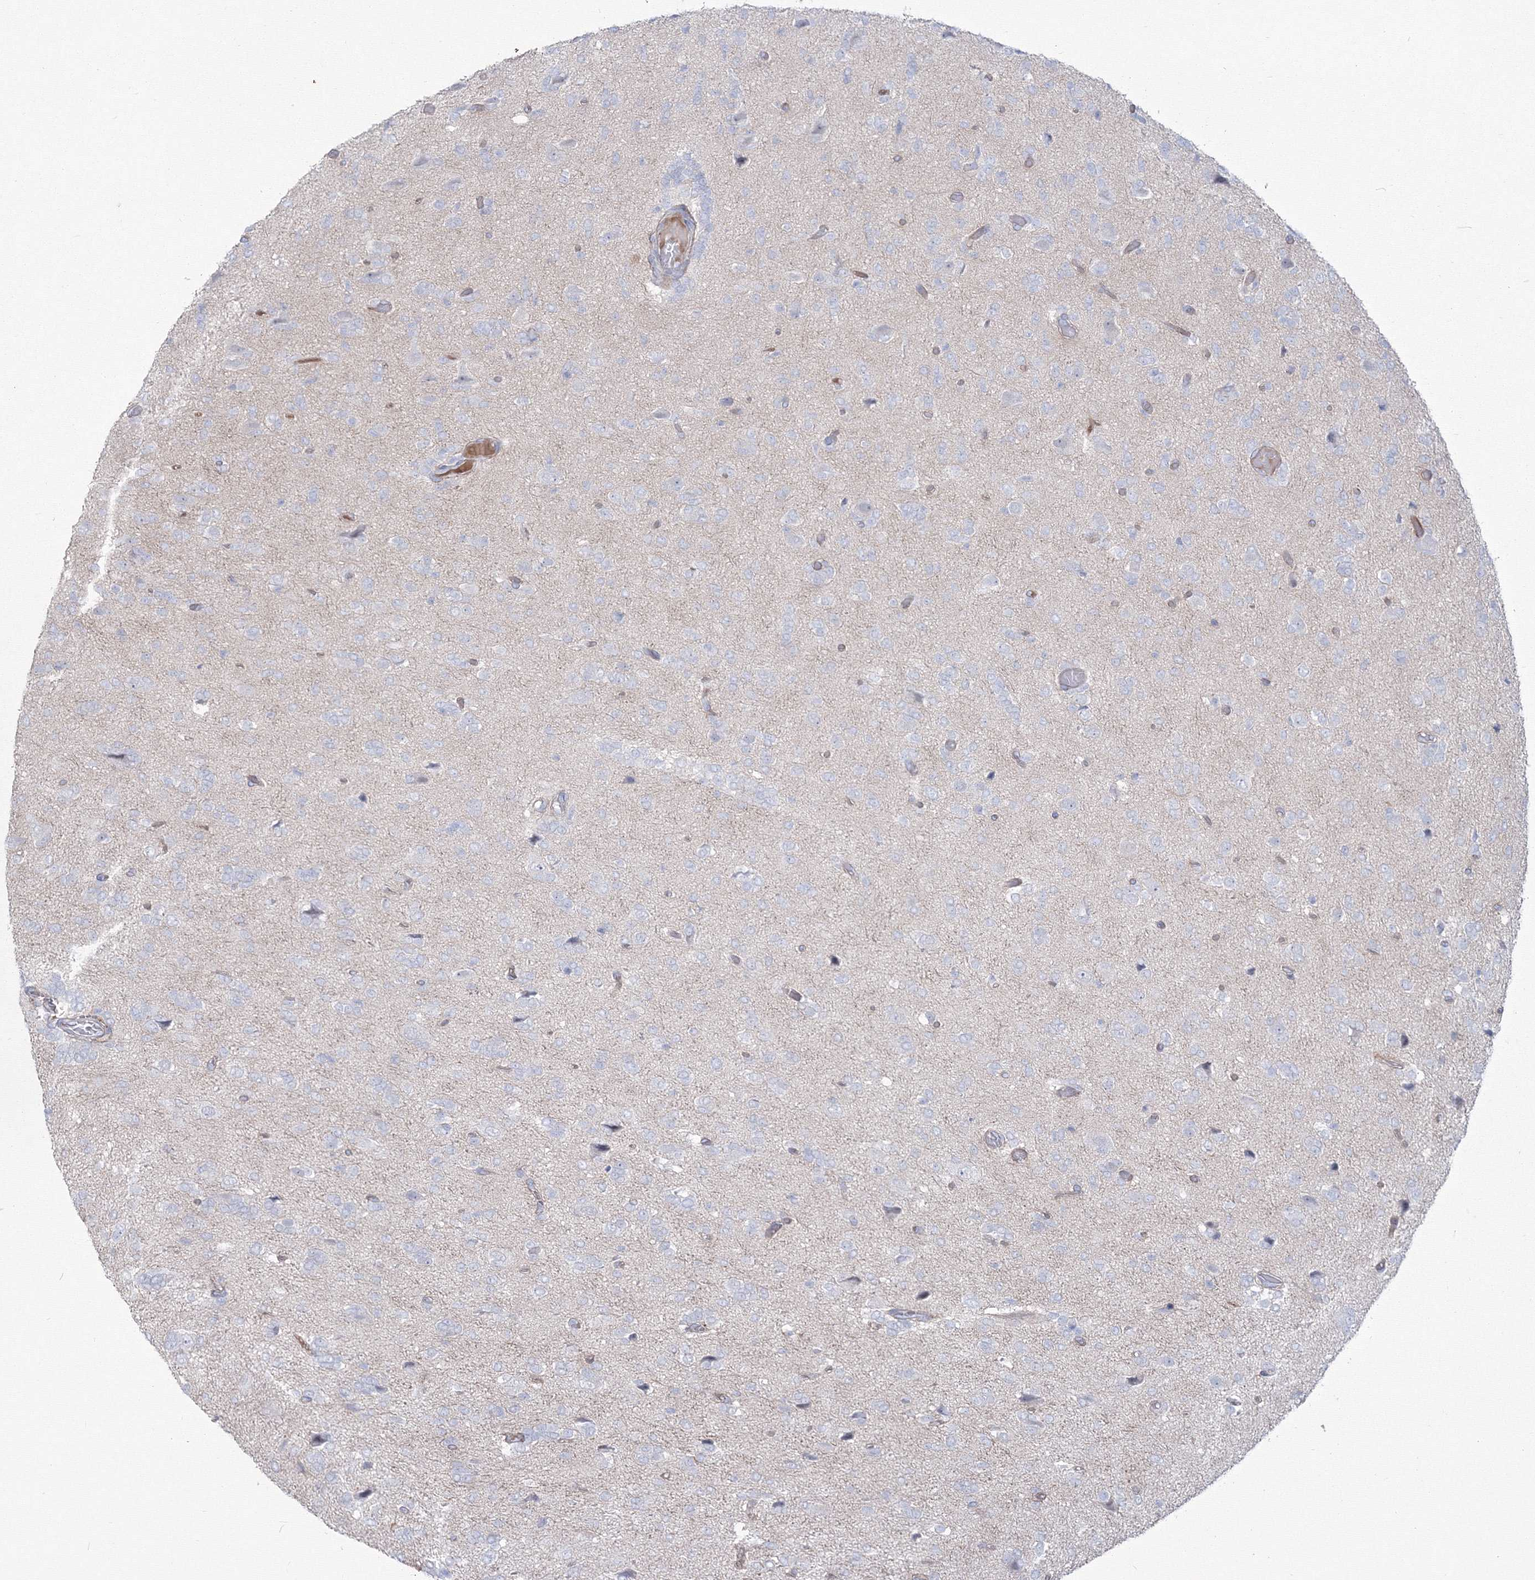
{"staining": {"intensity": "negative", "quantity": "none", "location": "none"}, "tissue": "glioma", "cell_type": "Tumor cells", "image_type": "cancer", "snomed": [{"axis": "morphology", "description": "Glioma, malignant, High grade"}, {"axis": "topography", "description": "Brain"}], "caption": "The histopathology image displays no staining of tumor cells in malignant high-grade glioma.", "gene": "HYAL2", "patient": {"sex": "female", "age": 59}}